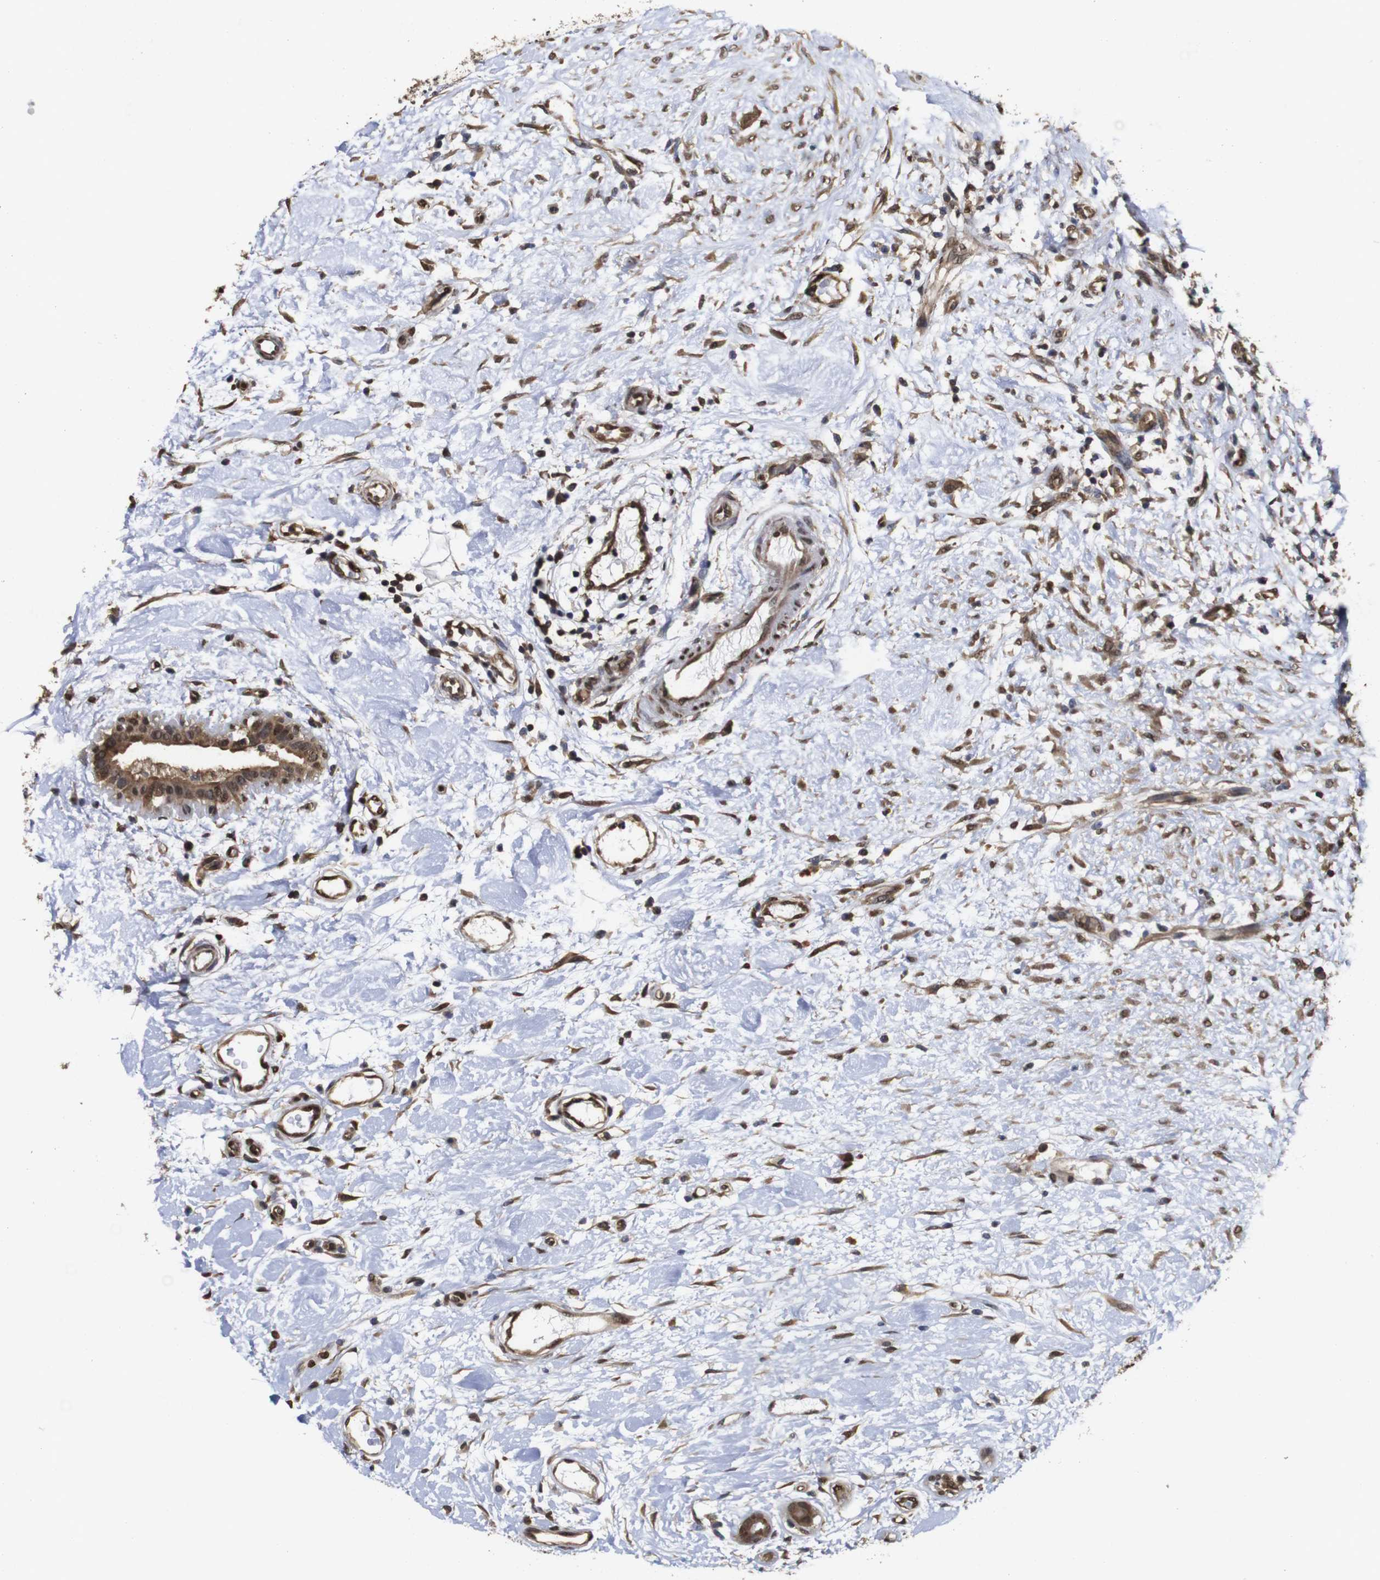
{"staining": {"intensity": "moderate", "quantity": ">75%", "location": "cytoplasmic/membranous"}, "tissue": "breast cancer", "cell_type": "Tumor cells", "image_type": "cancer", "snomed": [{"axis": "morphology", "description": "Duct carcinoma"}, {"axis": "topography", "description": "Breast"}], "caption": "Protein expression analysis of human breast cancer (invasive ductal carcinoma) reveals moderate cytoplasmic/membranous positivity in about >75% of tumor cells.", "gene": "SUMO3", "patient": {"sex": "female", "age": 40}}